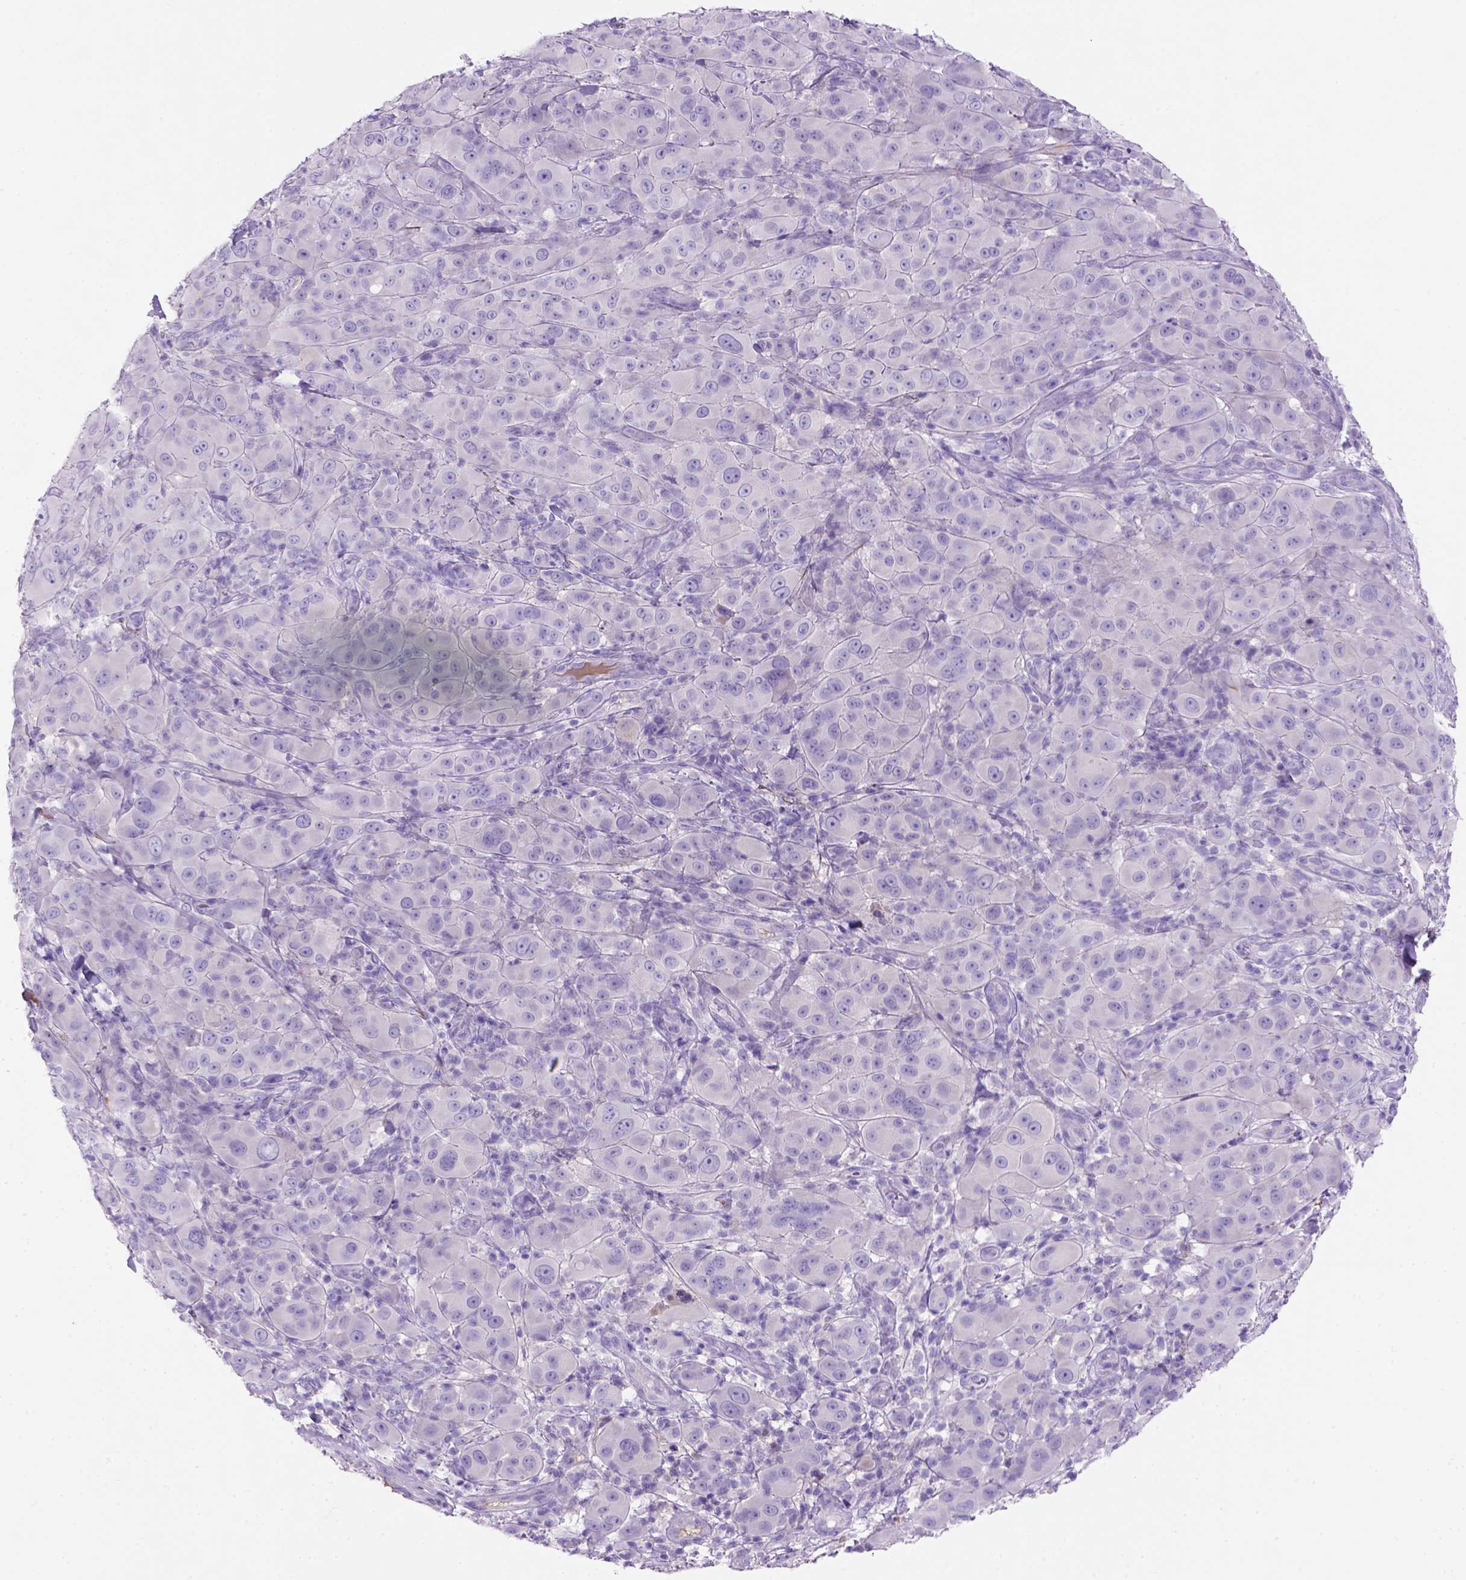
{"staining": {"intensity": "negative", "quantity": "none", "location": "none"}, "tissue": "melanoma", "cell_type": "Tumor cells", "image_type": "cancer", "snomed": [{"axis": "morphology", "description": "Malignant melanoma, NOS"}, {"axis": "topography", "description": "Skin"}], "caption": "Malignant melanoma was stained to show a protein in brown. There is no significant staining in tumor cells.", "gene": "SIRPD", "patient": {"sex": "female", "age": 87}}